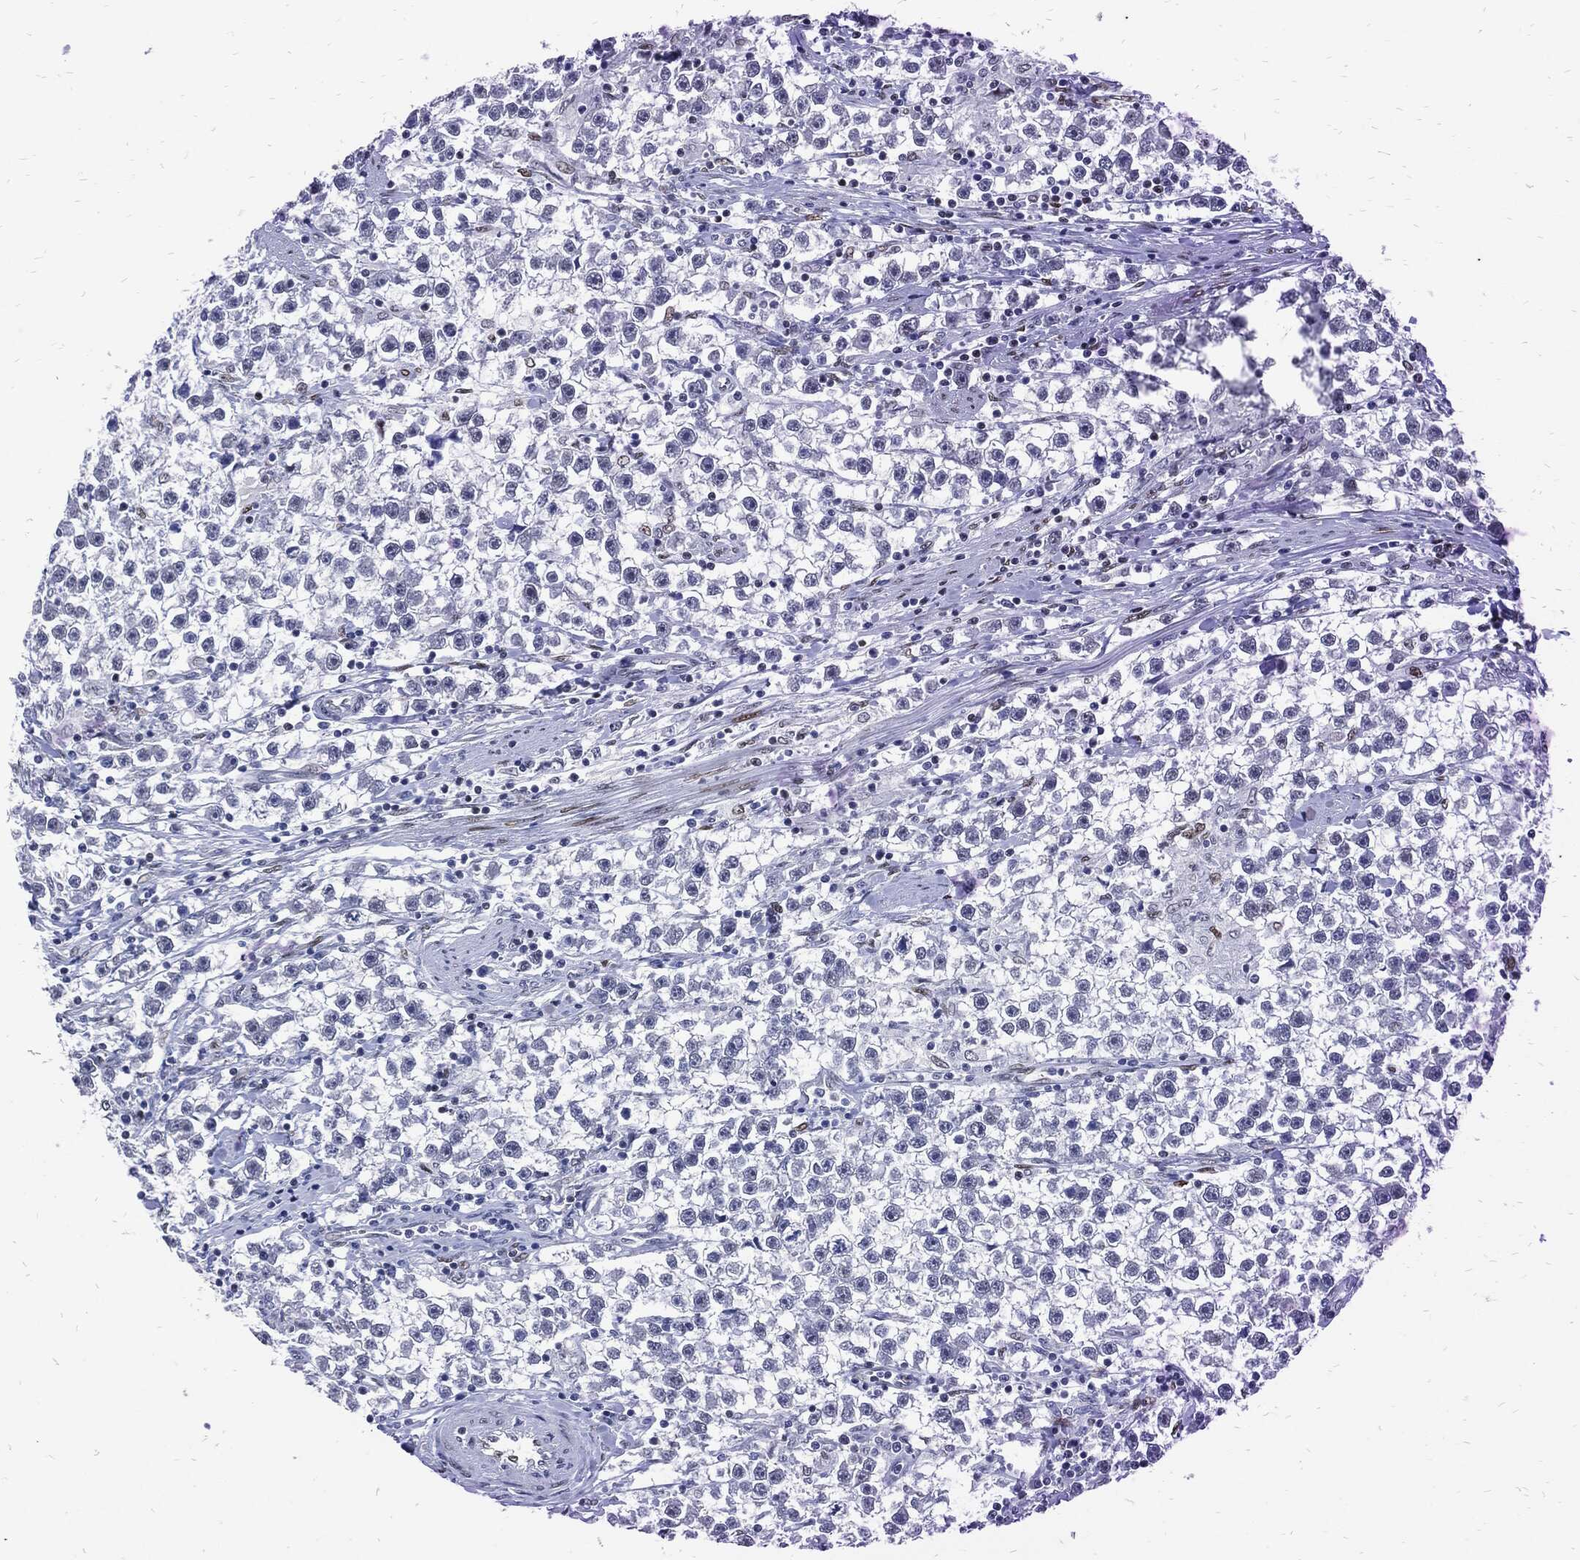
{"staining": {"intensity": "strong", "quantity": "<25%", "location": "nuclear"}, "tissue": "testis cancer", "cell_type": "Tumor cells", "image_type": "cancer", "snomed": [{"axis": "morphology", "description": "Seminoma, NOS"}, {"axis": "topography", "description": "Testis"}], "caption": "Immunohistochemistry (IHC) (DAB (3,3'-diaminobenzidine)) staining of human testis cancer demonstrates strong nuclear protein positivity in about <25% of tumor cells.", "gene": "JUN", "patient": {"sex": "male", "age": 59}}